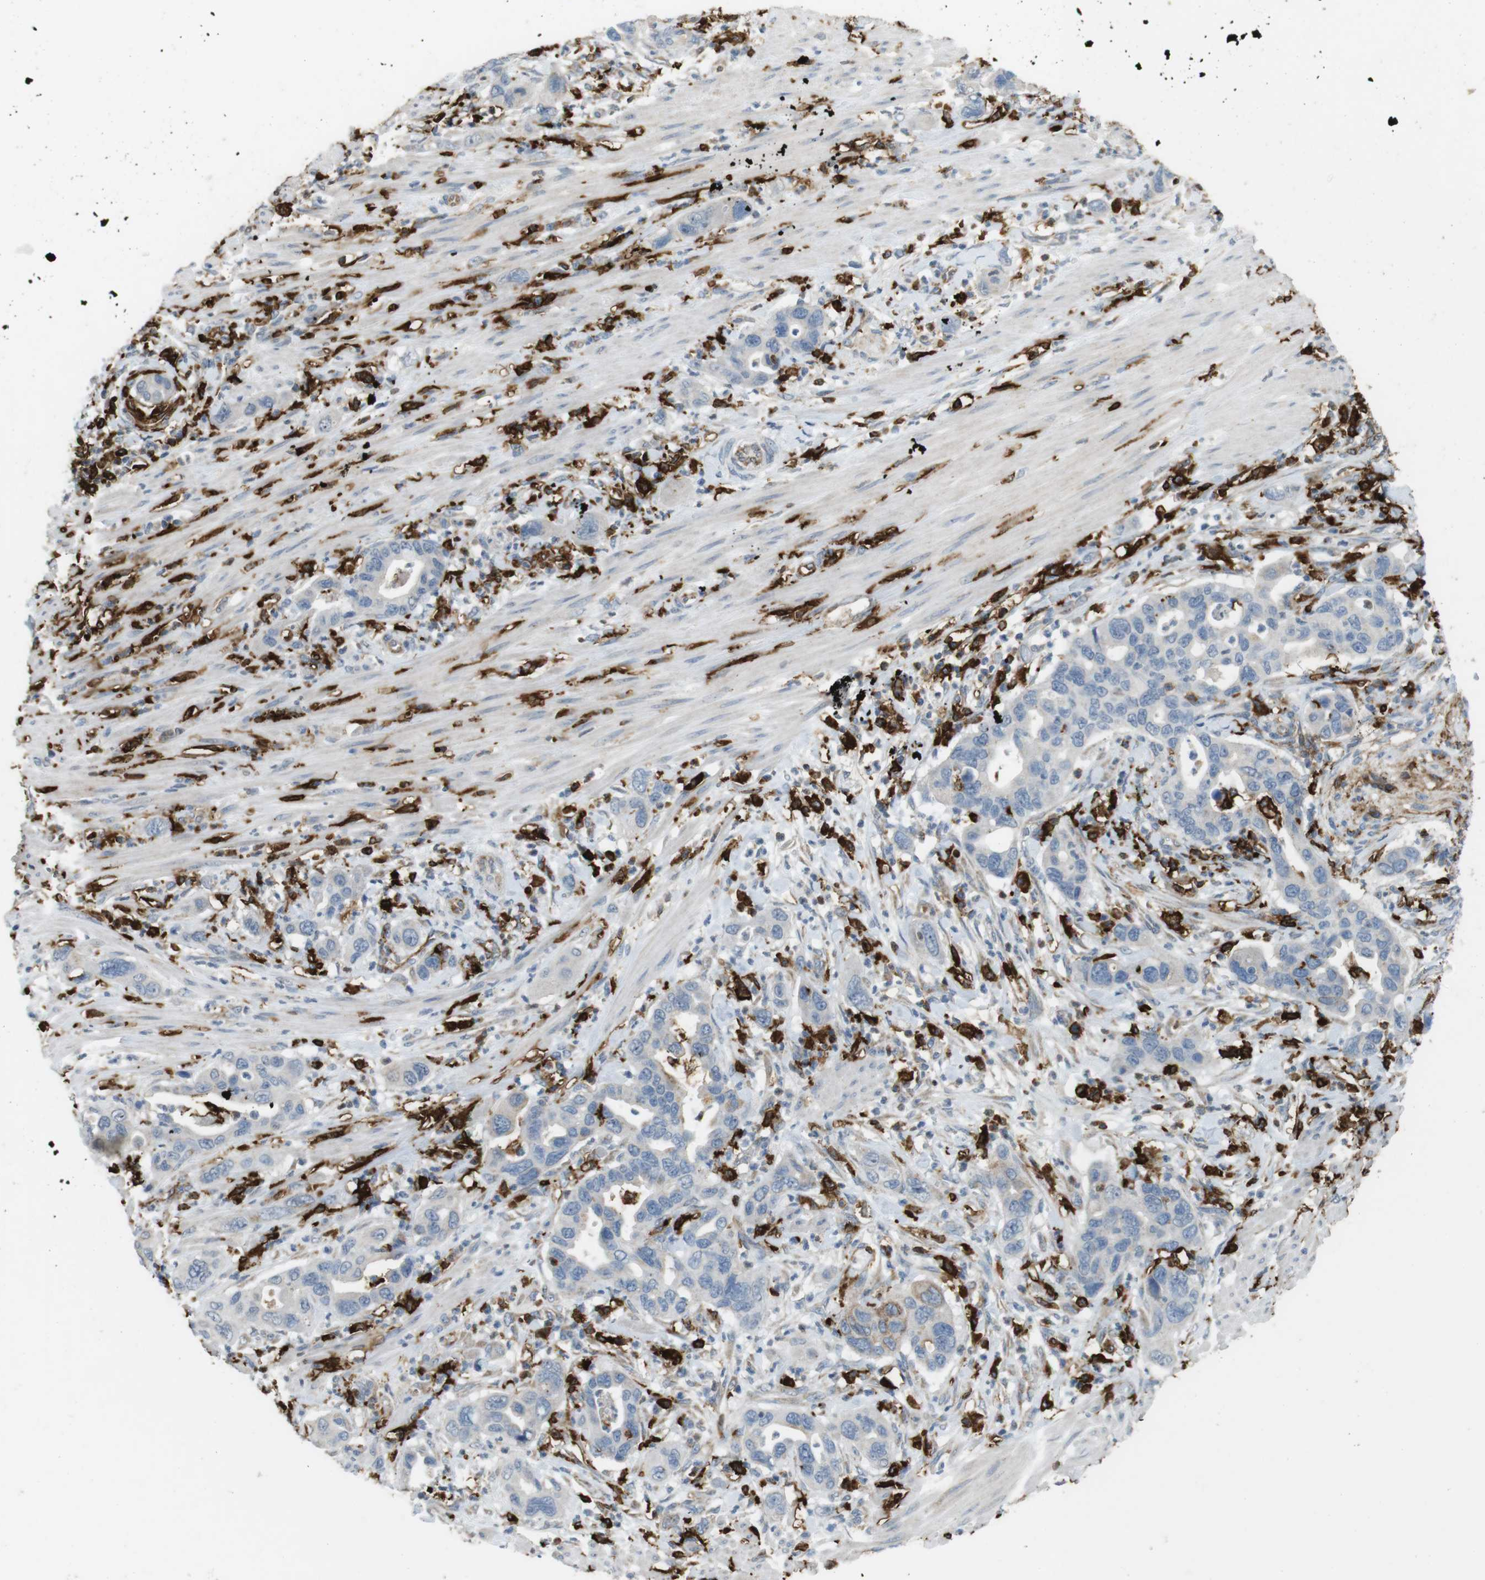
{"staining": {"intensity": "negative", "quantity": "none", "location": "none"}, "tissue": "pancreatic cancer", "cell_type": "Tumor cells", "image_type": "cancer", "snomed": [{"axis": "morphology", "description": "Adenocarcinoma, NOS"}, {"axis": "topography", "description": "Pancreas"}], "caption": "Histopathology image shows no significant protein staining in tumor cells of pancreatic cancer.", "gene": "HLA-DRA", "patient": {"sex": "female", "age": 71}}